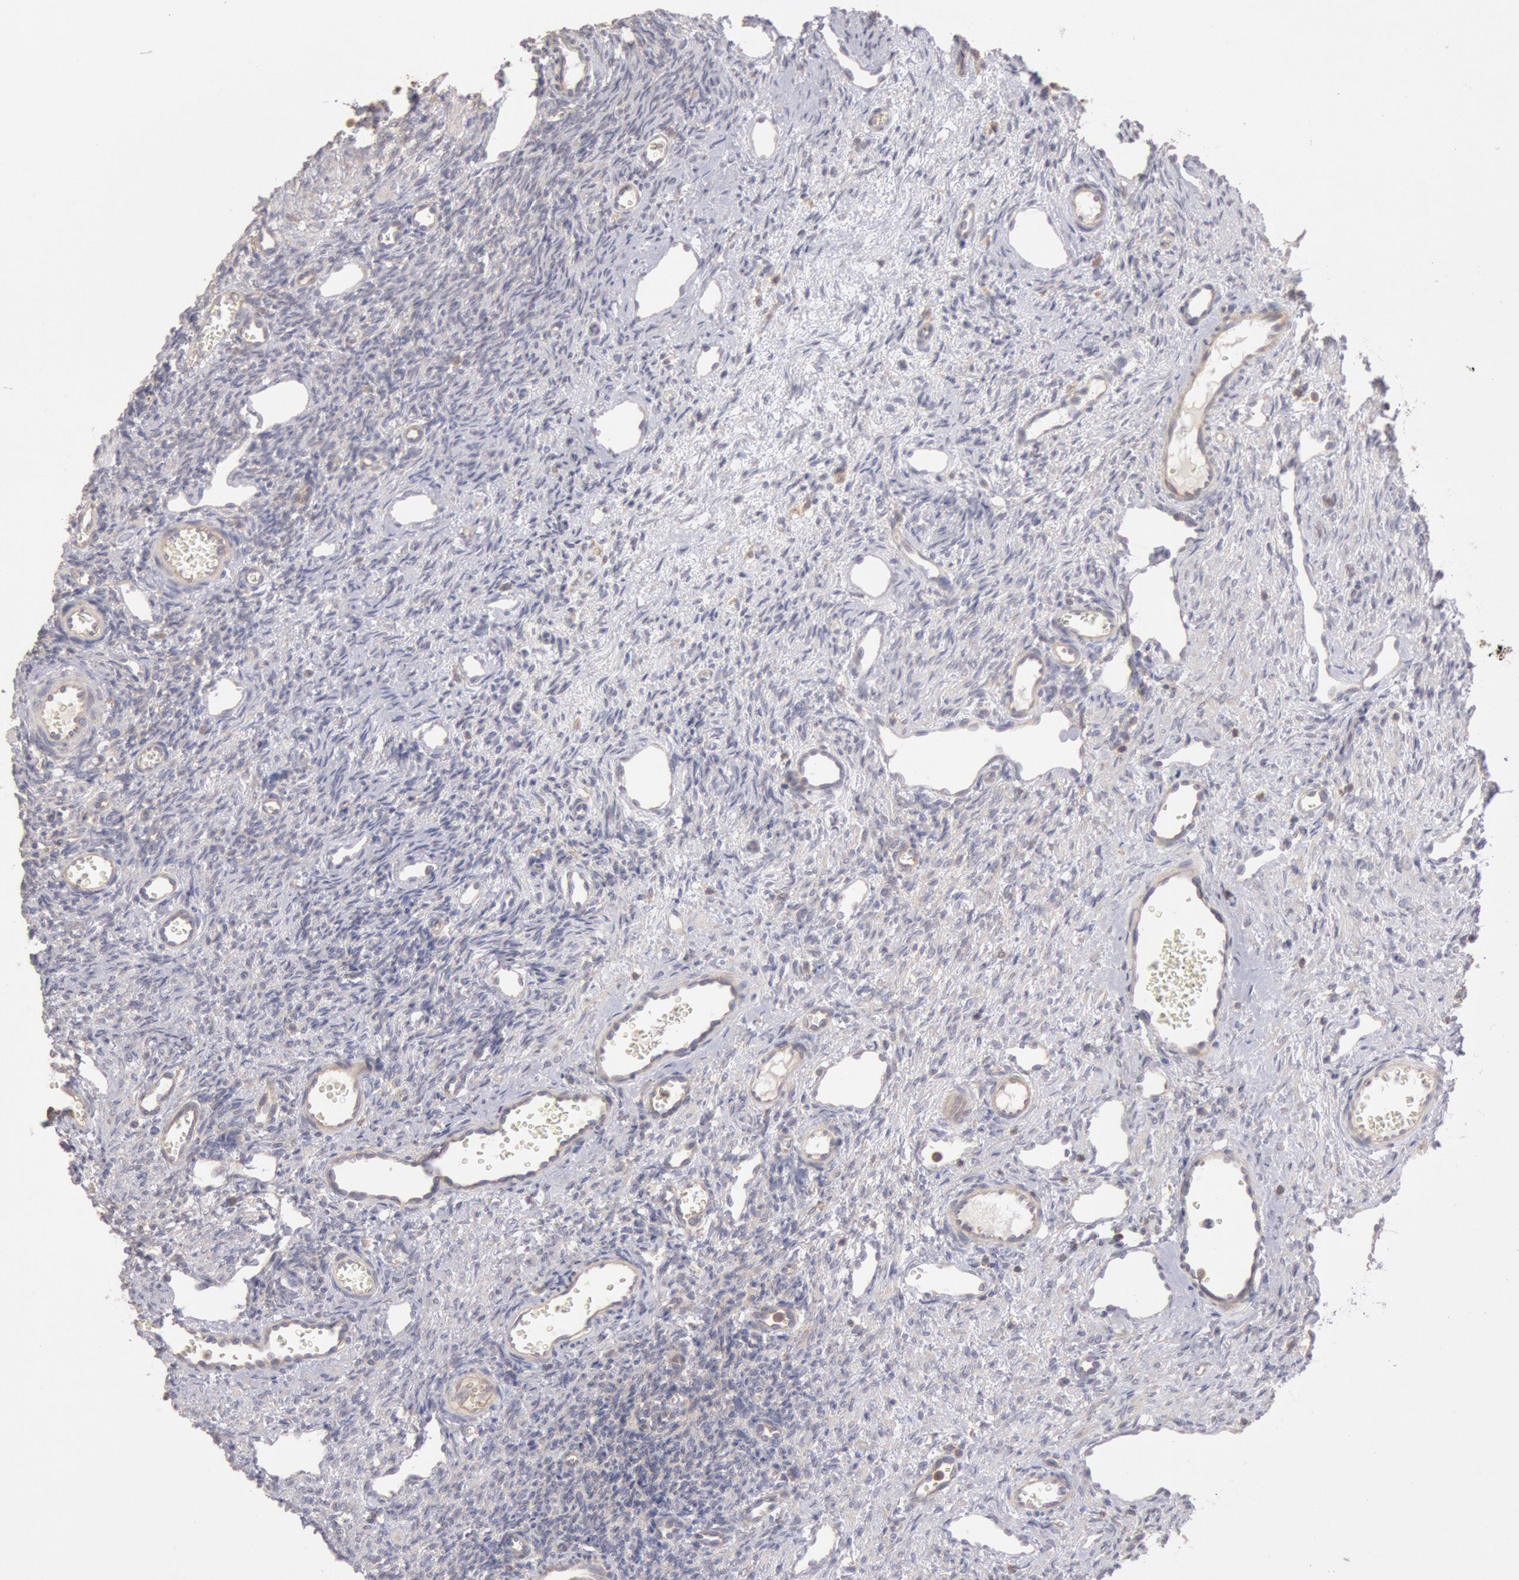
{"staining": {"intensity": "negative", "quantity": "none", "location": "none"}, "tissue": "ovary", "cell_type": "Follicle cells", "image_type": "normal", "snomed": [{"axis": "morphology", "description": "Normal tissue, NOS"}, {"axis": "topography", "description": "Ovary"}], "caption": "Immunohistochemistry micrograph of unremarkable human ovary stained for a protein (brown), which exhibits no staining in follicle cells. (DAB (3,3'-diaminobenzidine) immunohistochemistry (IHC) visualized using brightfield microscopy, high magnification).", "gene": "PIK3R1", "patient": {"sex": "female", "age": 33}}